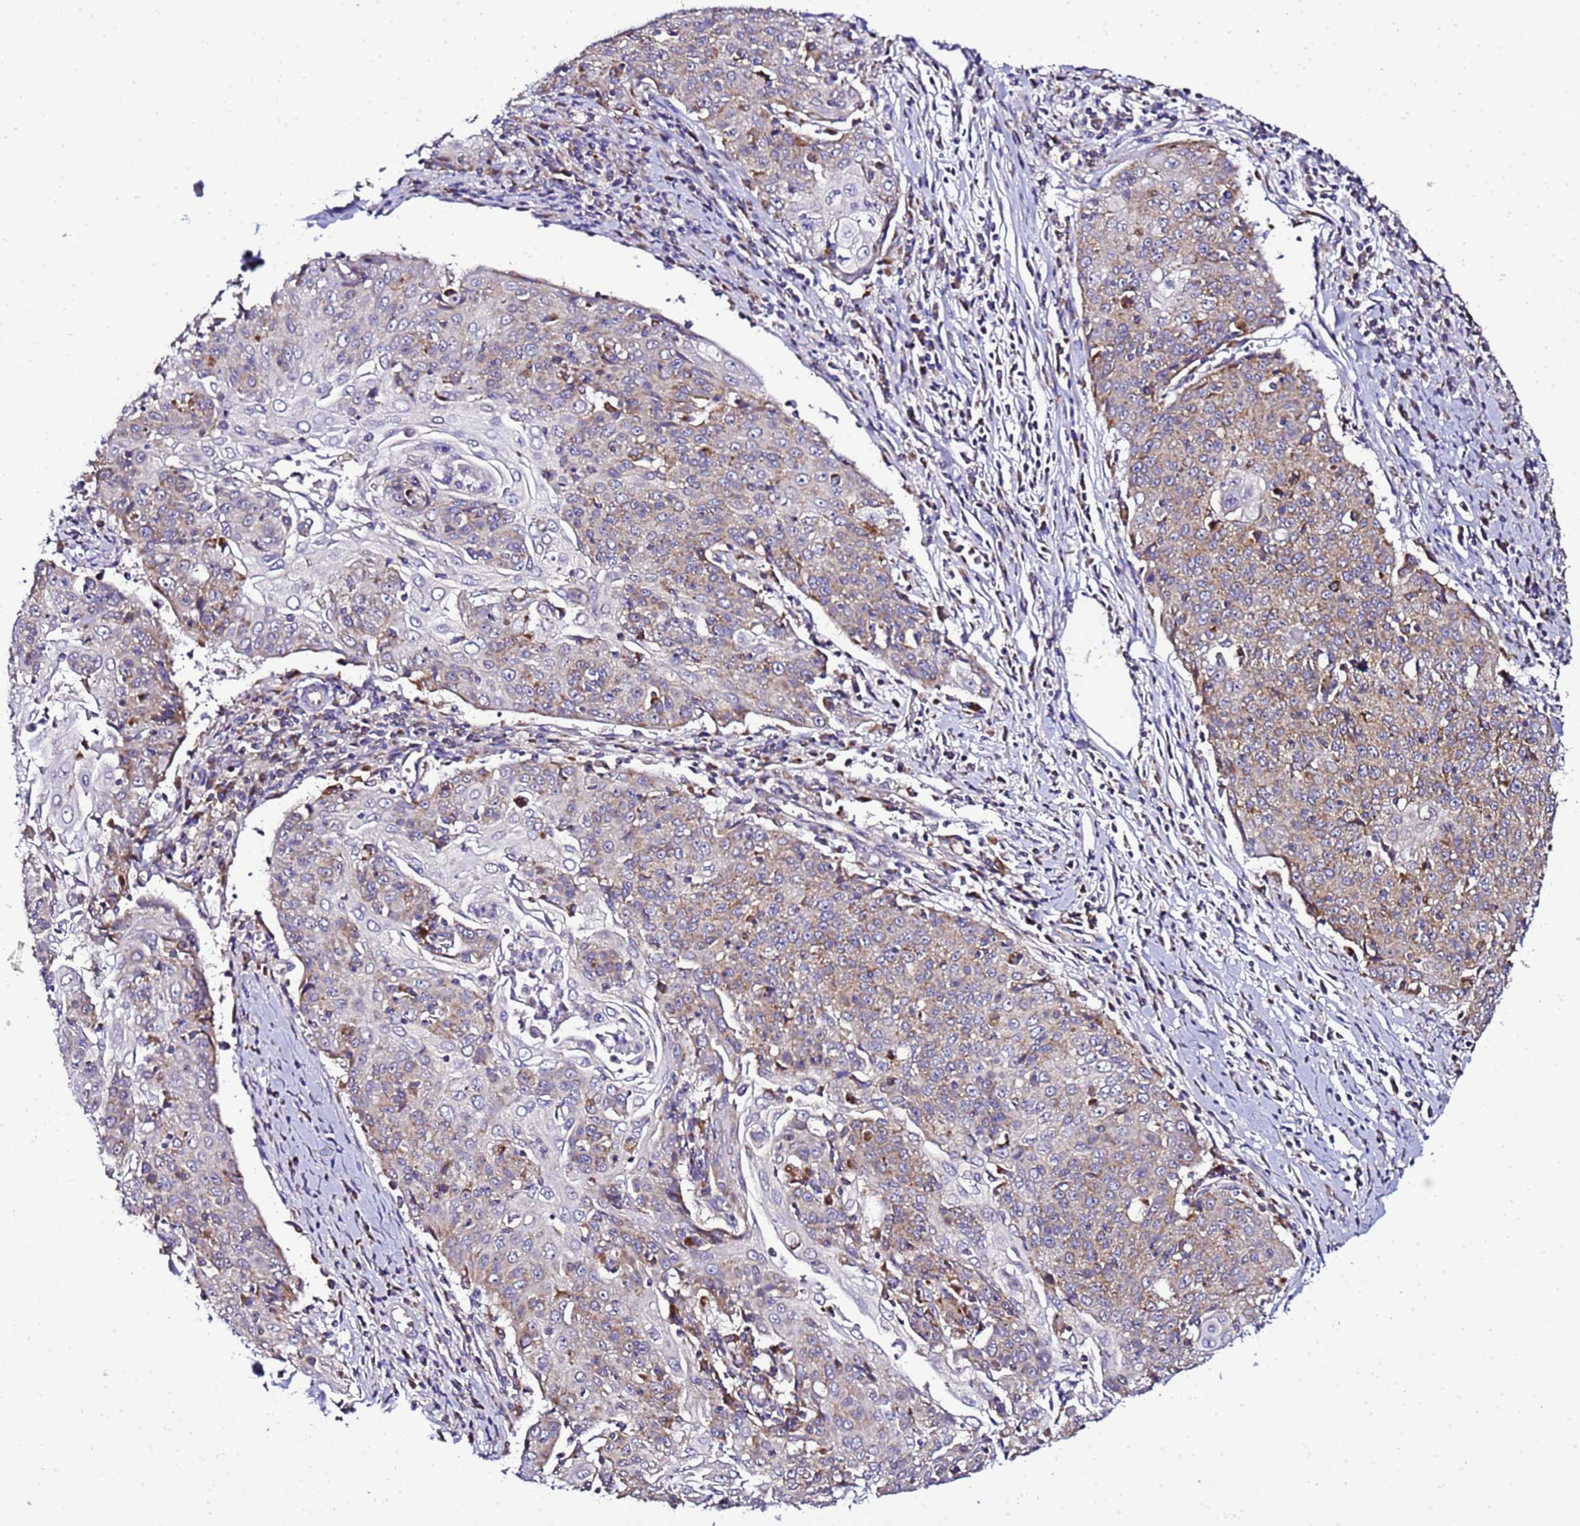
{"staining": {"intensity": "weak", "quantity": "25%-75%", "location": "cytoplasmic/membranous"}, "tissue": "cervical cancer", "cell_type": "Tumor cells", "image_type": "cancer", "snomed": [{"axis": "morphology", "description": "Squamous cell carcinoma, NOS"}, {"axis": "topography", "description": "Cervix"}], "caption": "The histopathology image exhibits staining of cervical cancer, revealing weak cytoplasmic/membranous protein positivity (brown color) within tumor cells. The protein is stained brown, and the nuclei are stained in blue (DAB IHC with brightfield microscopy, high magnification).", "gene": "HIGD2A", "patient": {"sex": "female", "age": 48}}